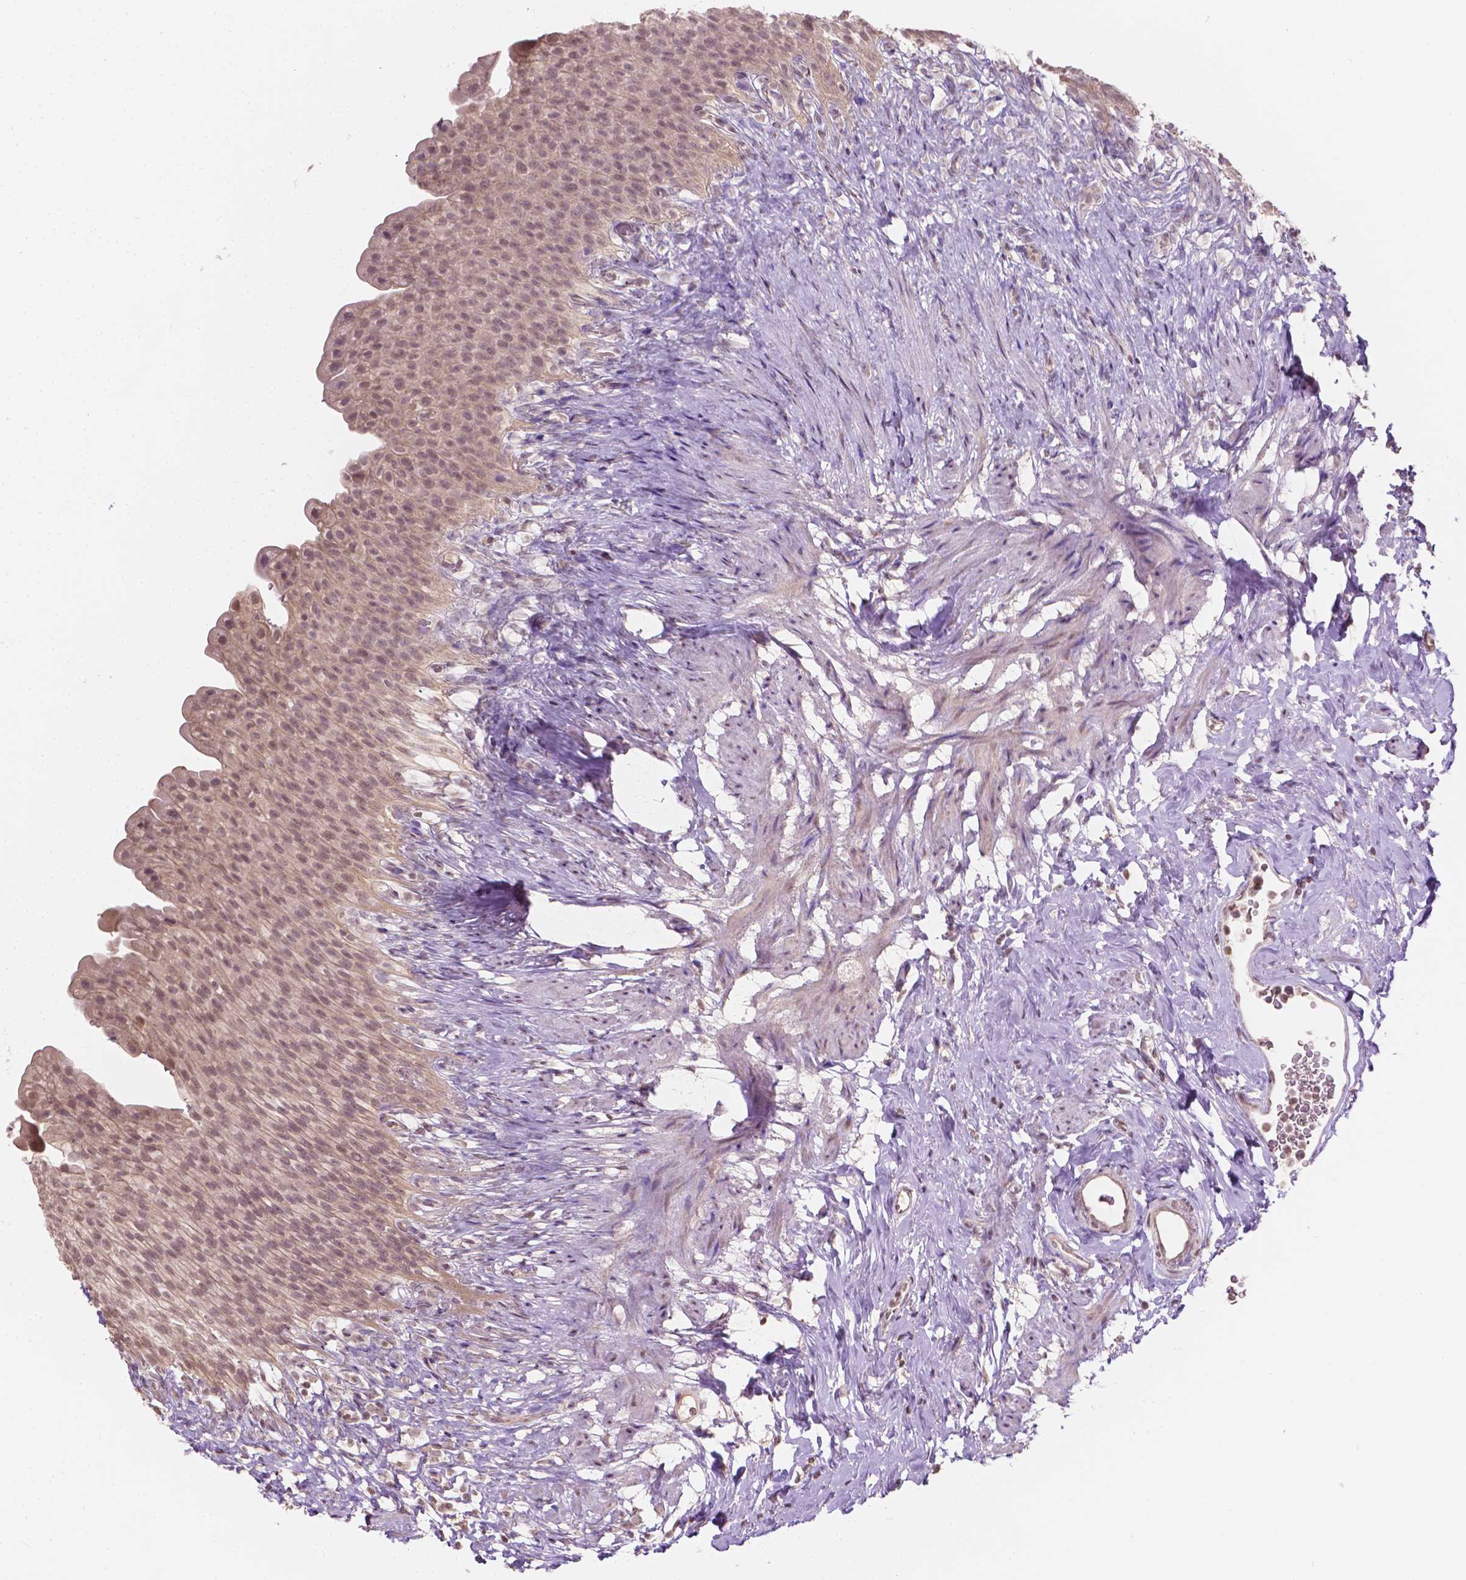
{"staining": {"intensity": "weak", "quantity": ">75%", "location": "cytoplasmic/membranous"}, "tissue": "urinary bladder", "cell_type": "Urothelial cells", "image_type": "normal", "snomed": [{"axis": "morphology", "description": "Normal tissue, NOS"}, {"axis": "topography", "description": "Urinary bladder"}, {"axis": "topography", "description": "Prostate"}], "caption": "Immunohistochemical staining of benign urinary bladder shows >75% levels of weak cytoplasmic/membranous protein expression in approximately >75% of urothelial cells.", "gene": "NOS1AP", "patient": {"sex": "male", "age": 76}}